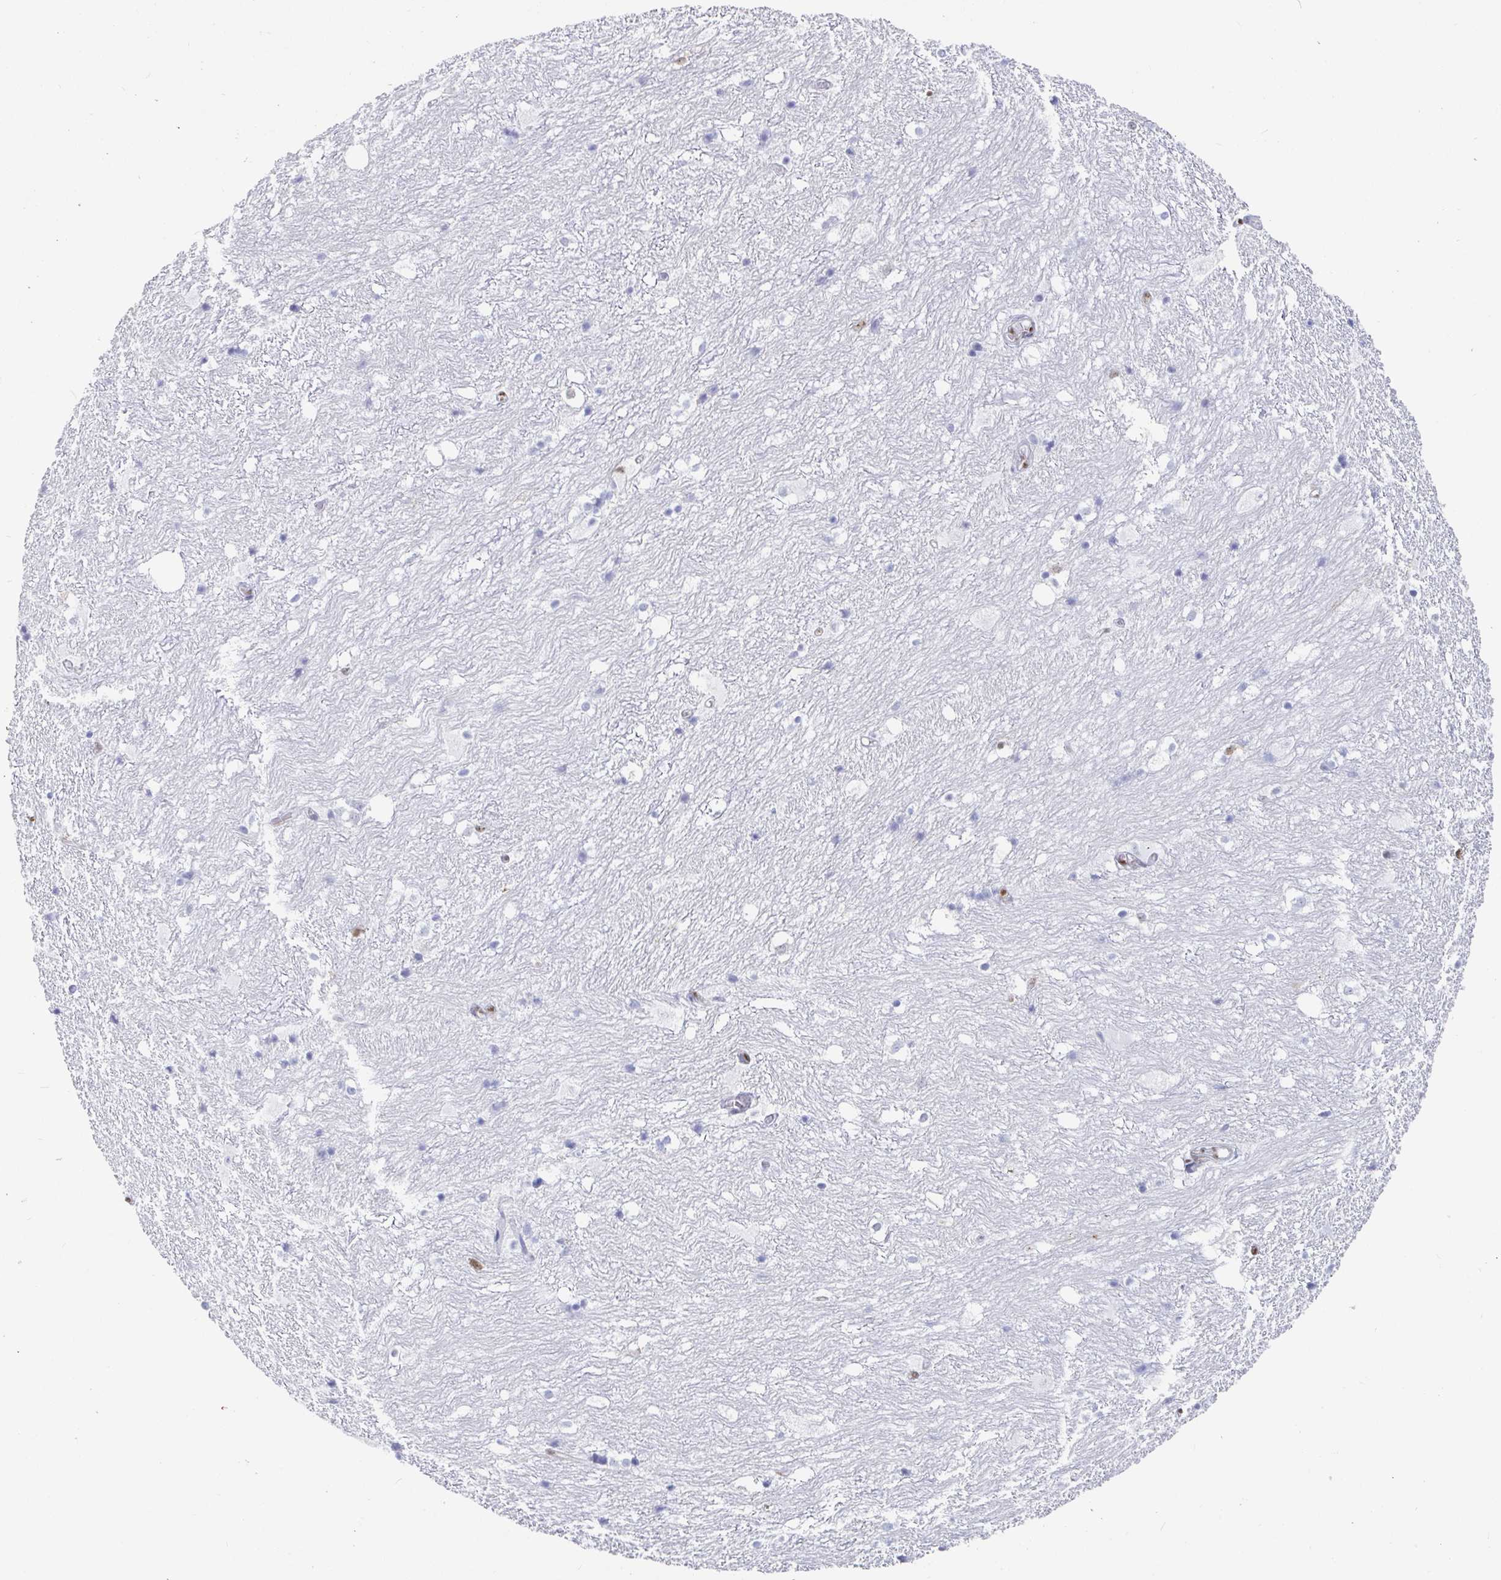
{"staining": {"intensity": "strong", "quantity": "<25%", "location": "cytoplasmic/membranous"}, "tissue": "hippocampus", "cell_type": "Glial cells", "image_type": "normal", "snomed": [{"axis": "morphology", "description": "Normal tissue, NOS"}, {"axis": "topography", "description": "Hippocampus"}], "caption": "Normal hippocampus was stained to show a protein in brown. There is medium levels of strong cytoplasmic/membranous staining in about <25% of glial cells.", "gene": "EWSR1", "patient": {"sex": "female", "age": 52}}